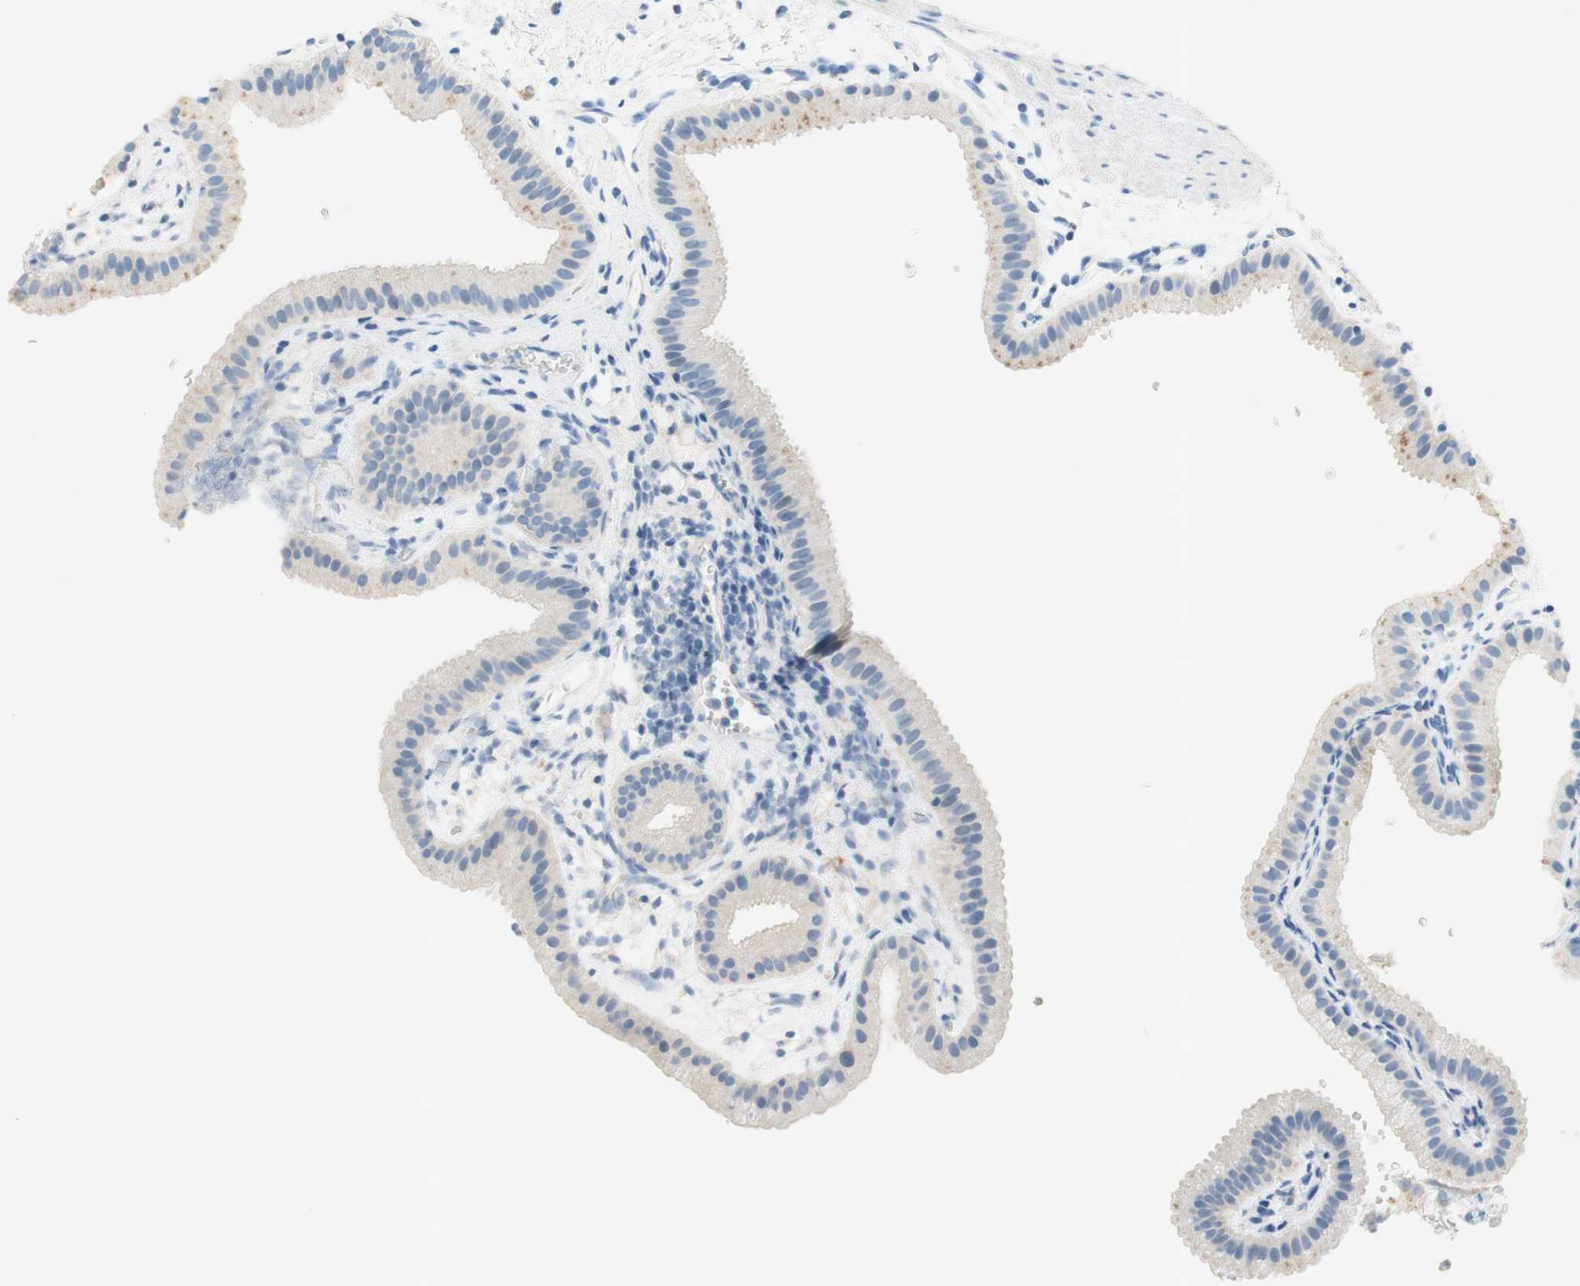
{"staining": {"intensity": "weak", "quantity": "<25%", "location": "cytoplasmic/membranous"}, "tissue": "gallbladder", "cell_type": "Glandular cells", "image_type": "normal", "snomed": [{"axis": "morphology", "description": "Normal tissue, NOS"}, {"axis": "topography", "description": "Gallbladder"}], "caption": "Protein analysis of benign gallbladder displays no significant positivity in glandular cells.", "gene": "POLR2J3", "patient": {"sex": "female", "age": 64}}